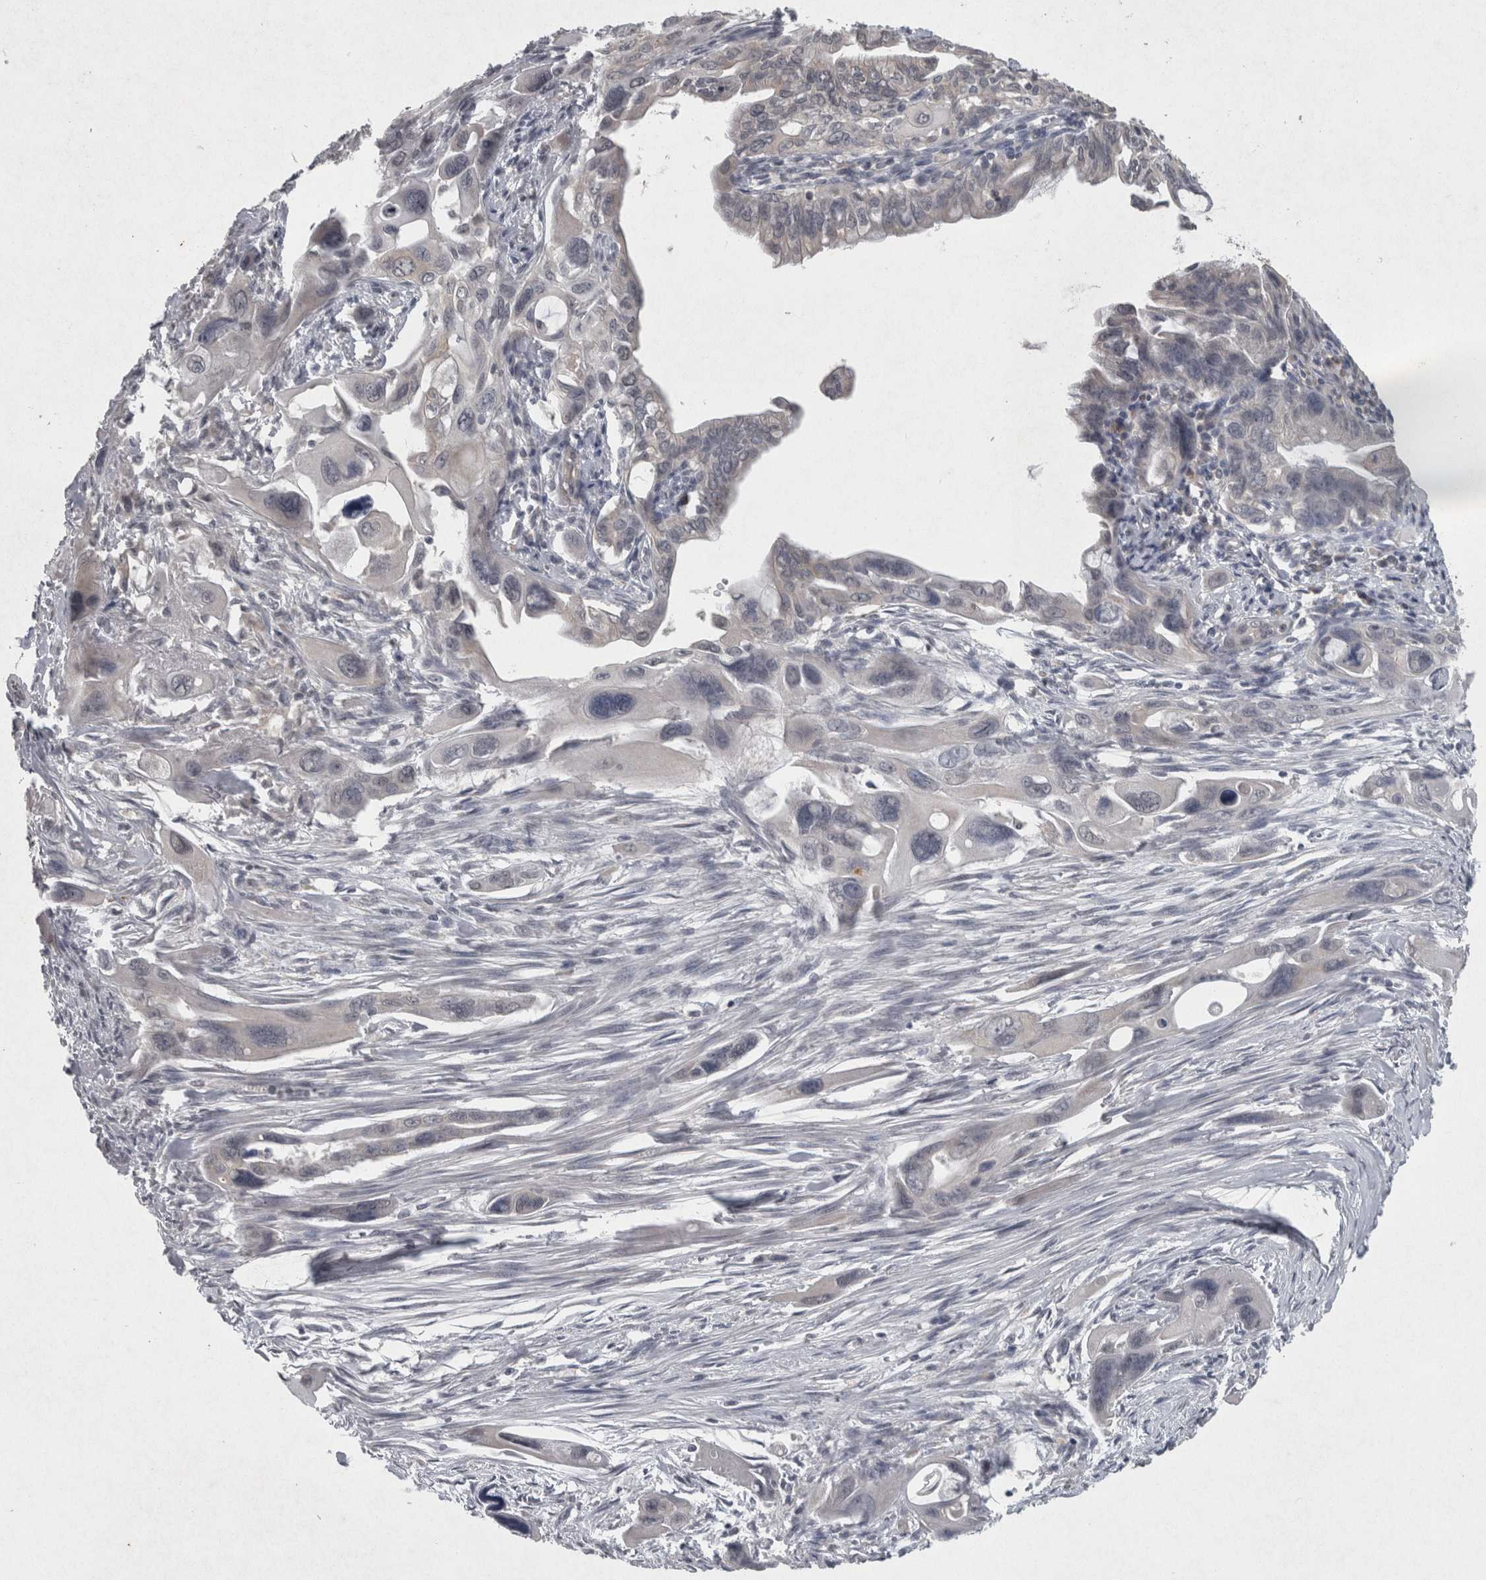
{"staining": {"intensity": "negative", "quantity": "none", "location": "none"}, "tissue": "pancreatic cancer", "cell_type": "Tumor cells", "image_type": "cancer", "snomed": [{"axis": "morphology", "description": "Adenocarcinoma, NOS"}, {"axis": "topography", "description": "Pancreas"}], "caption": "Pancreatic cancer stained for a protein using immunohistochemistry displays no expression tumor cells.", "gene": "WNT7A", "patient": {"sex": "male", "age": 73}}